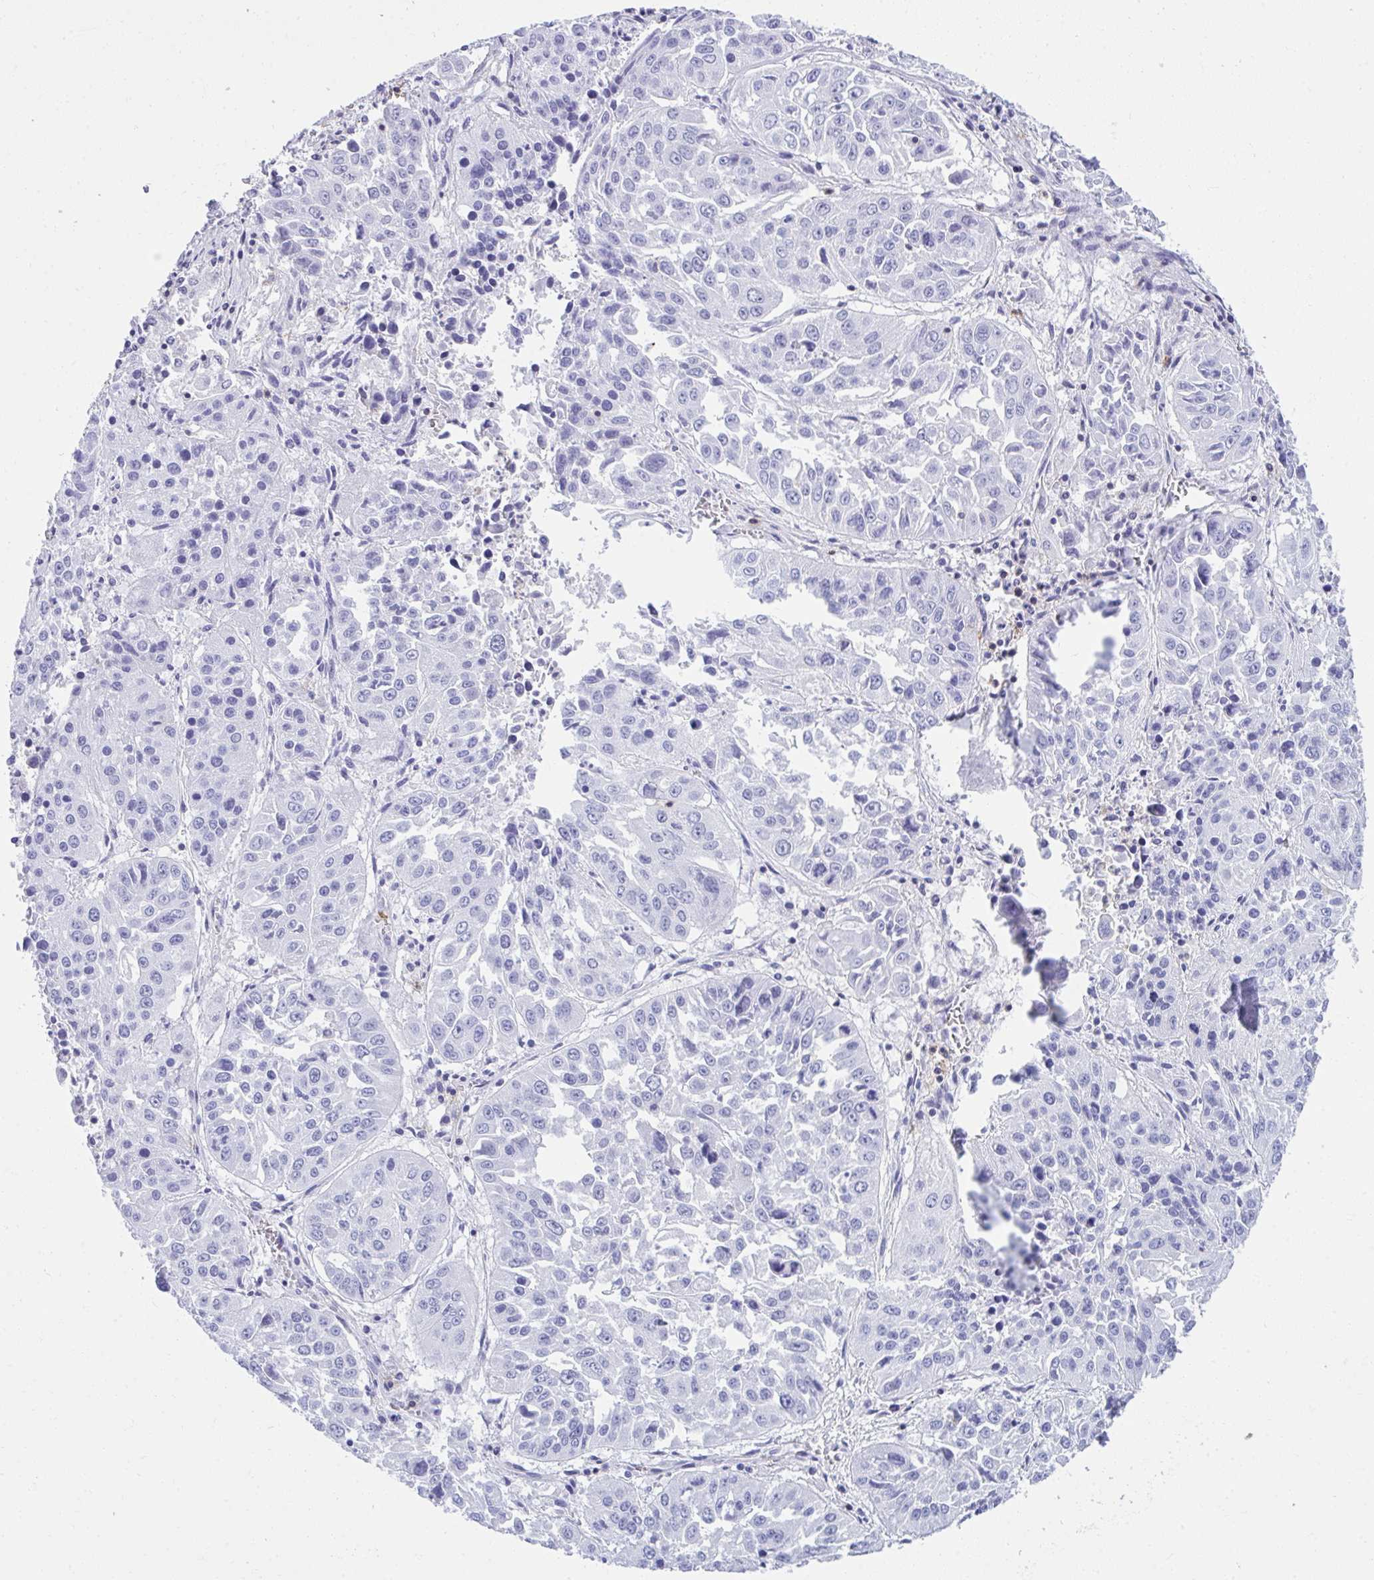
{"staining": {"intensity": "negative", "quantity": "none", "location": "none"}, "tissue": "lung cancer", "cell_type": "Tumor cells", "image_type": "cancer", "snomed": [{"axis": "morphology", "description": "Squamous cell carcinoma, NOS"}, {"axis": "topography", "description": "Lung"}], "caption": "Image shows no protein staining in tumor cells of lung cancer (squamous cell carcinoma) tissue.", "gene": "SPN", "patient": {"sex": "female", "age": 61}}